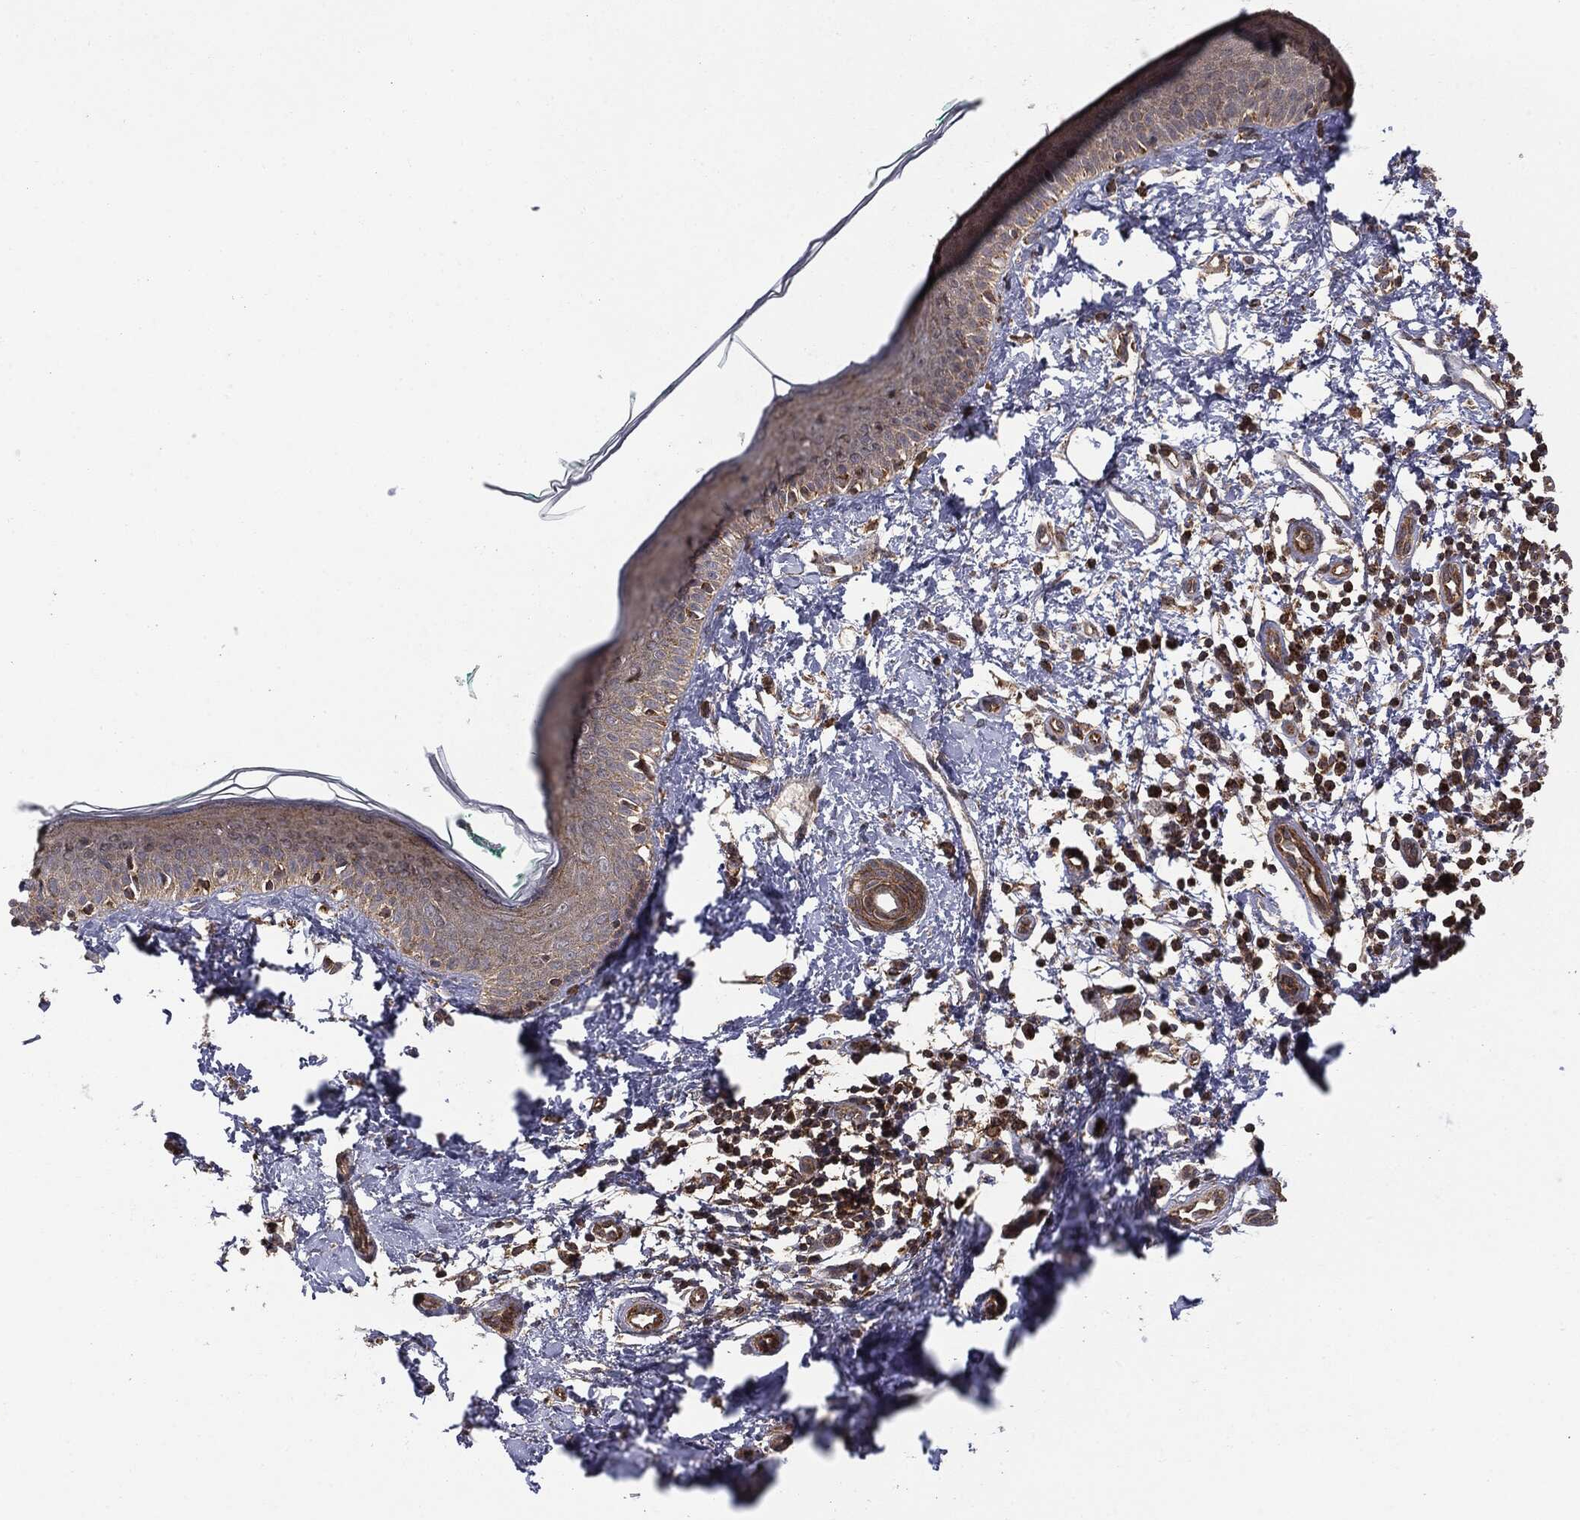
{"staining": {"intensity": "negative", "quantity": "none", "location": "none"}, "tissue": "skin", "cell_type": "Fibroblasts", "image_type": "normal", "snomed": [{"axis": "morphology", "description": "Normal tissue, NOS"}, {"axis": "morphology", "description": "Basal cell carcinoma"}, {"axis": "topography", "description": "Skin"}], "caption": "A histopathology image of skin stained for a protein shows no brown staining in fibroblasts. The staining is performed using DAB brown chromogen with nuclei counter-stained in using hematoxylin.", "gene": "MTOR", "patient": {"sex": "male", "age": 33}}